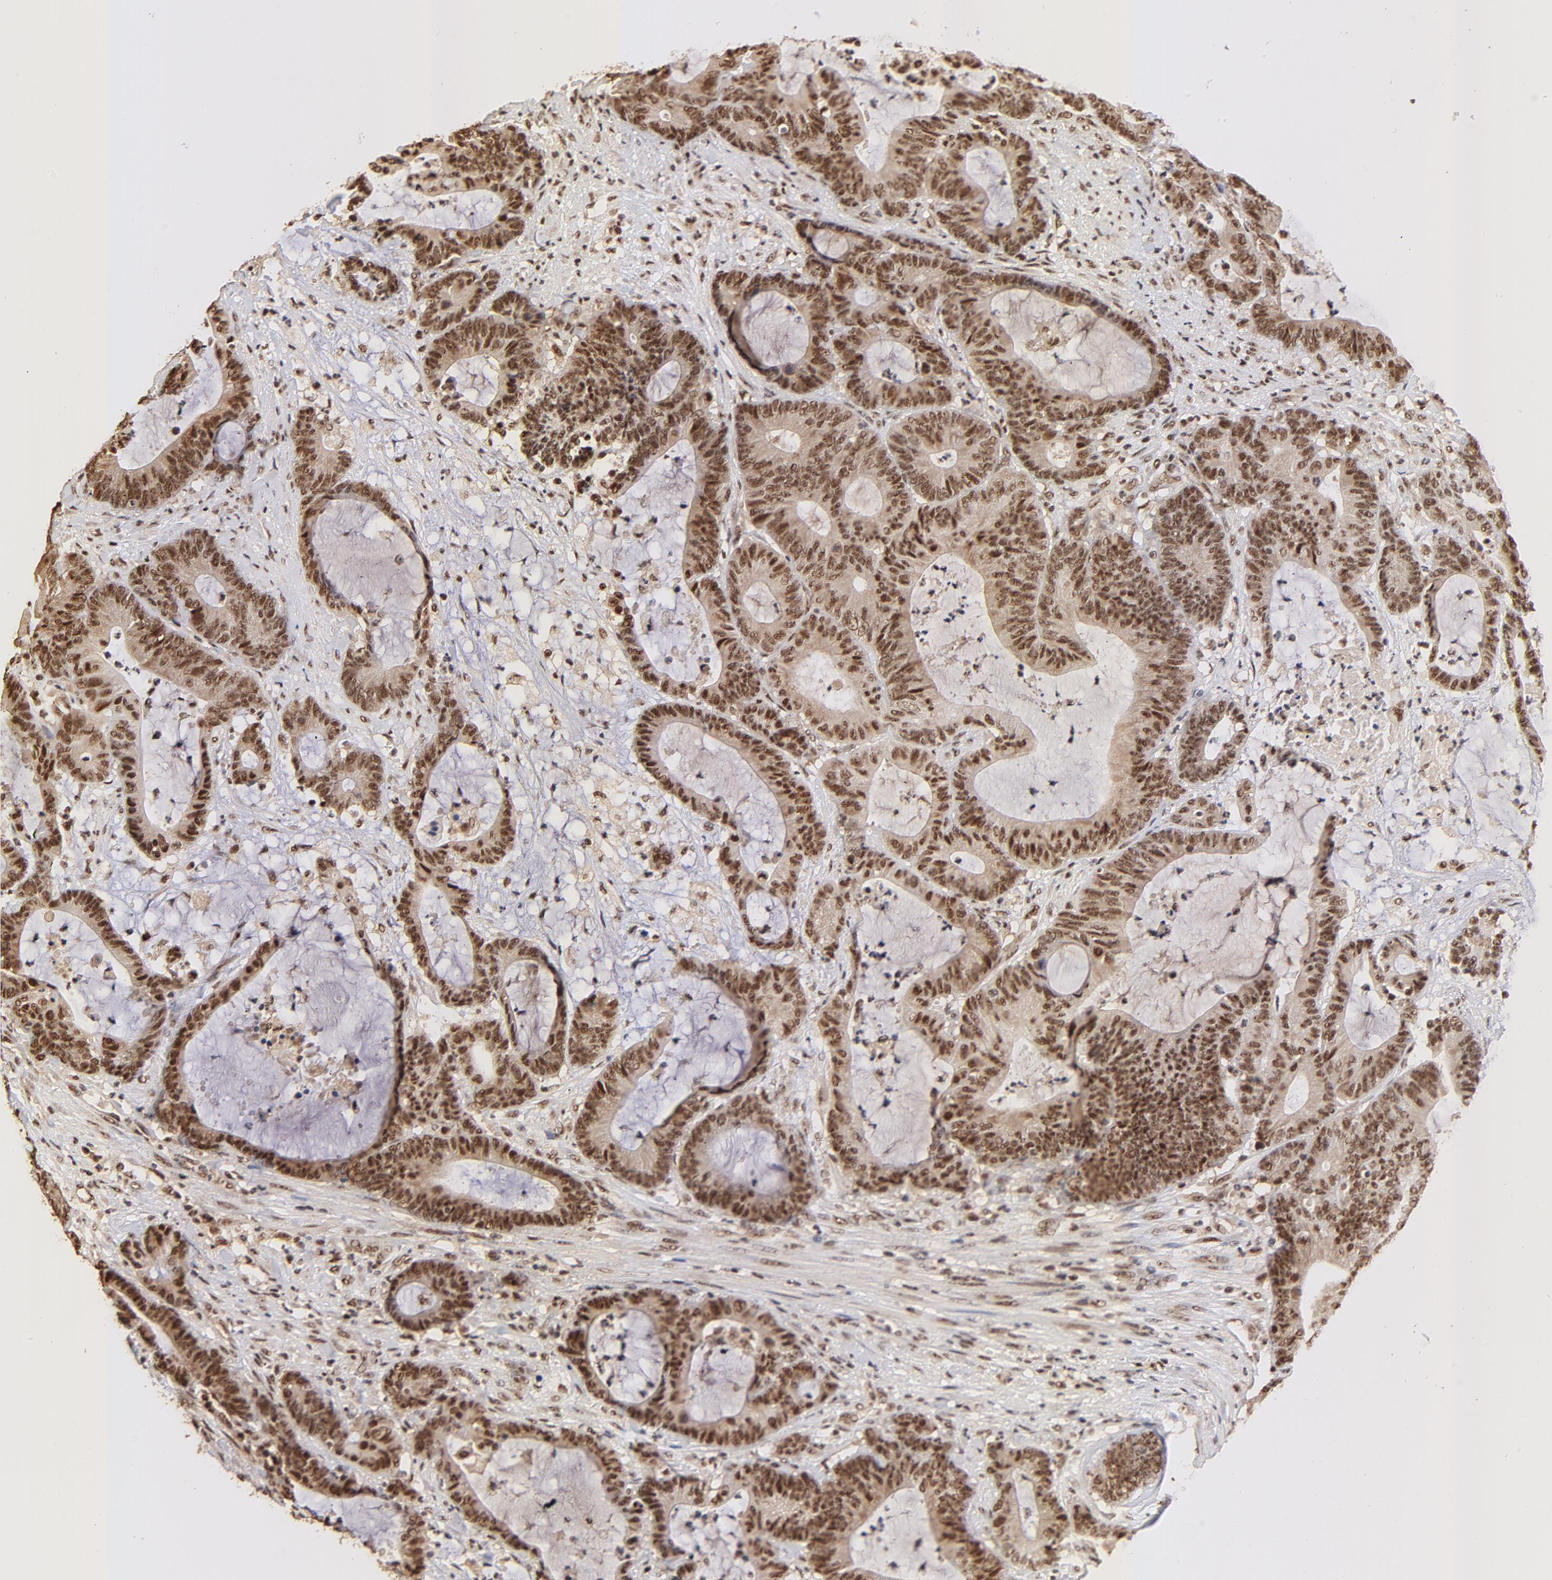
{"staining": {"intensity": "strong", "quantity": ">75%", "location": "cytoplasmic/membranous,nuclear"}, "tissue": "colorectal cancer", "cell_type": "Tumor cells", "image_type": "cancer", "snomed": [{"axis": "morphology", "description": "Adenocarcinoma, NOS"}, {"axis": "topography", "description": "Colon"}], "caption": "Protein analysis of colorectal cancer tissue displays strong cytoplasmic/membranous and nuclear staining in approximately >75% of tumor cells. The protein is stained brown, and the nuclei are stained in blue (DAB IHC with brightfield microscopy, high magnification).", "gene": "MED12", "patient": {"sex": "female", "age": 84}}